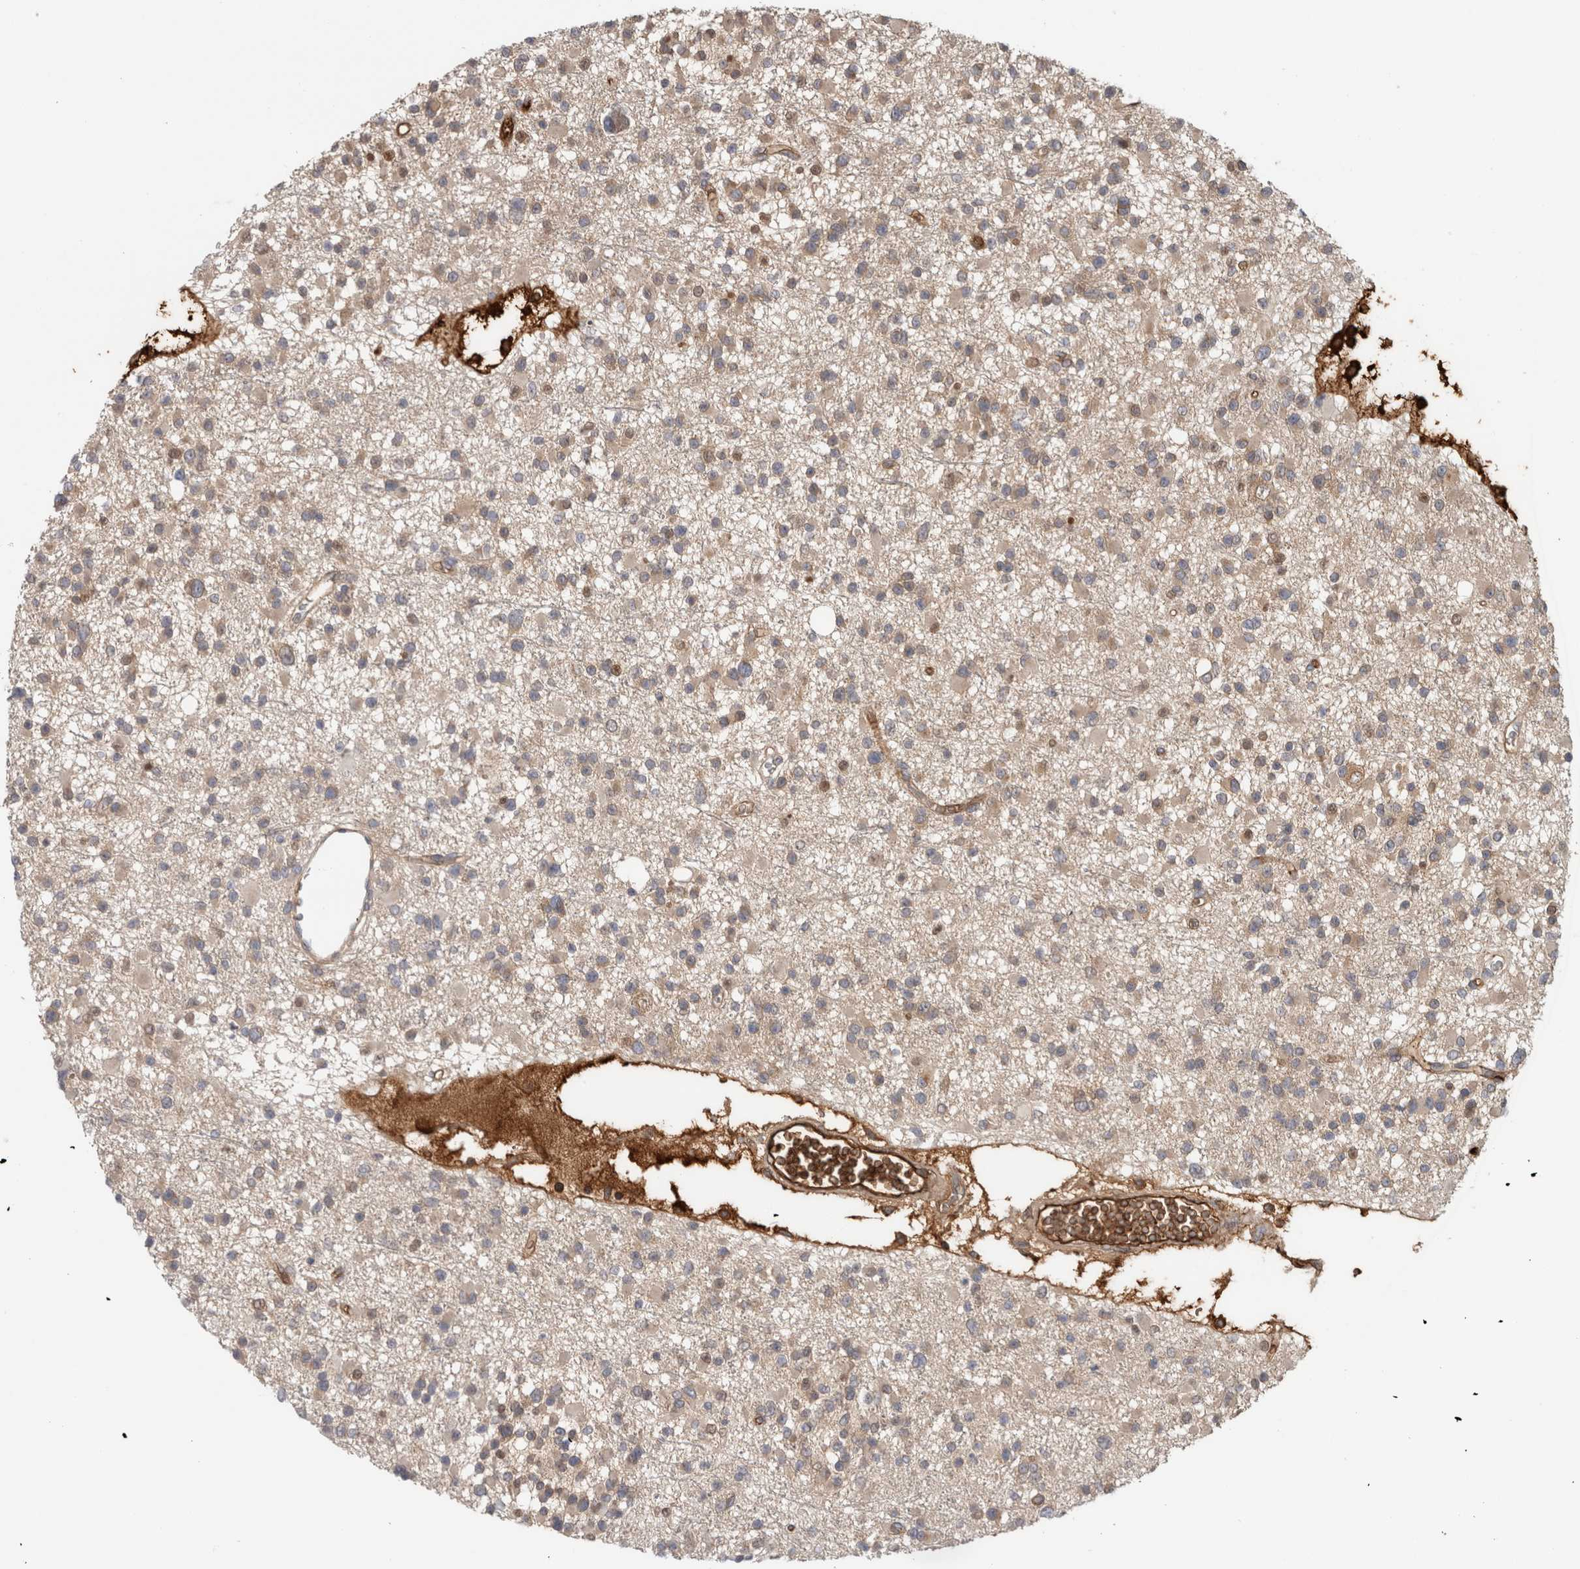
{"staining": {"intensity": "weak", "quantity": "25%-75%", "location": "cytoplasmic/membranous"}, "tissue": "glioma", "cell_type": "Tumor cells", "image_type": "cancer", "snomed": [{"axis": "morphology", "description": "Glioma, malignant, Low grade"}, {"axis": "topography", "description": "Brain"}], "caption": "About 25%-75% of tumor cells in human glioma display weak cytoplasmic/membranous protein expression as visualized by brown immunohistochemical staining.", "gene": "TBCE", "patient": {"sex": "female", "age": 22}}